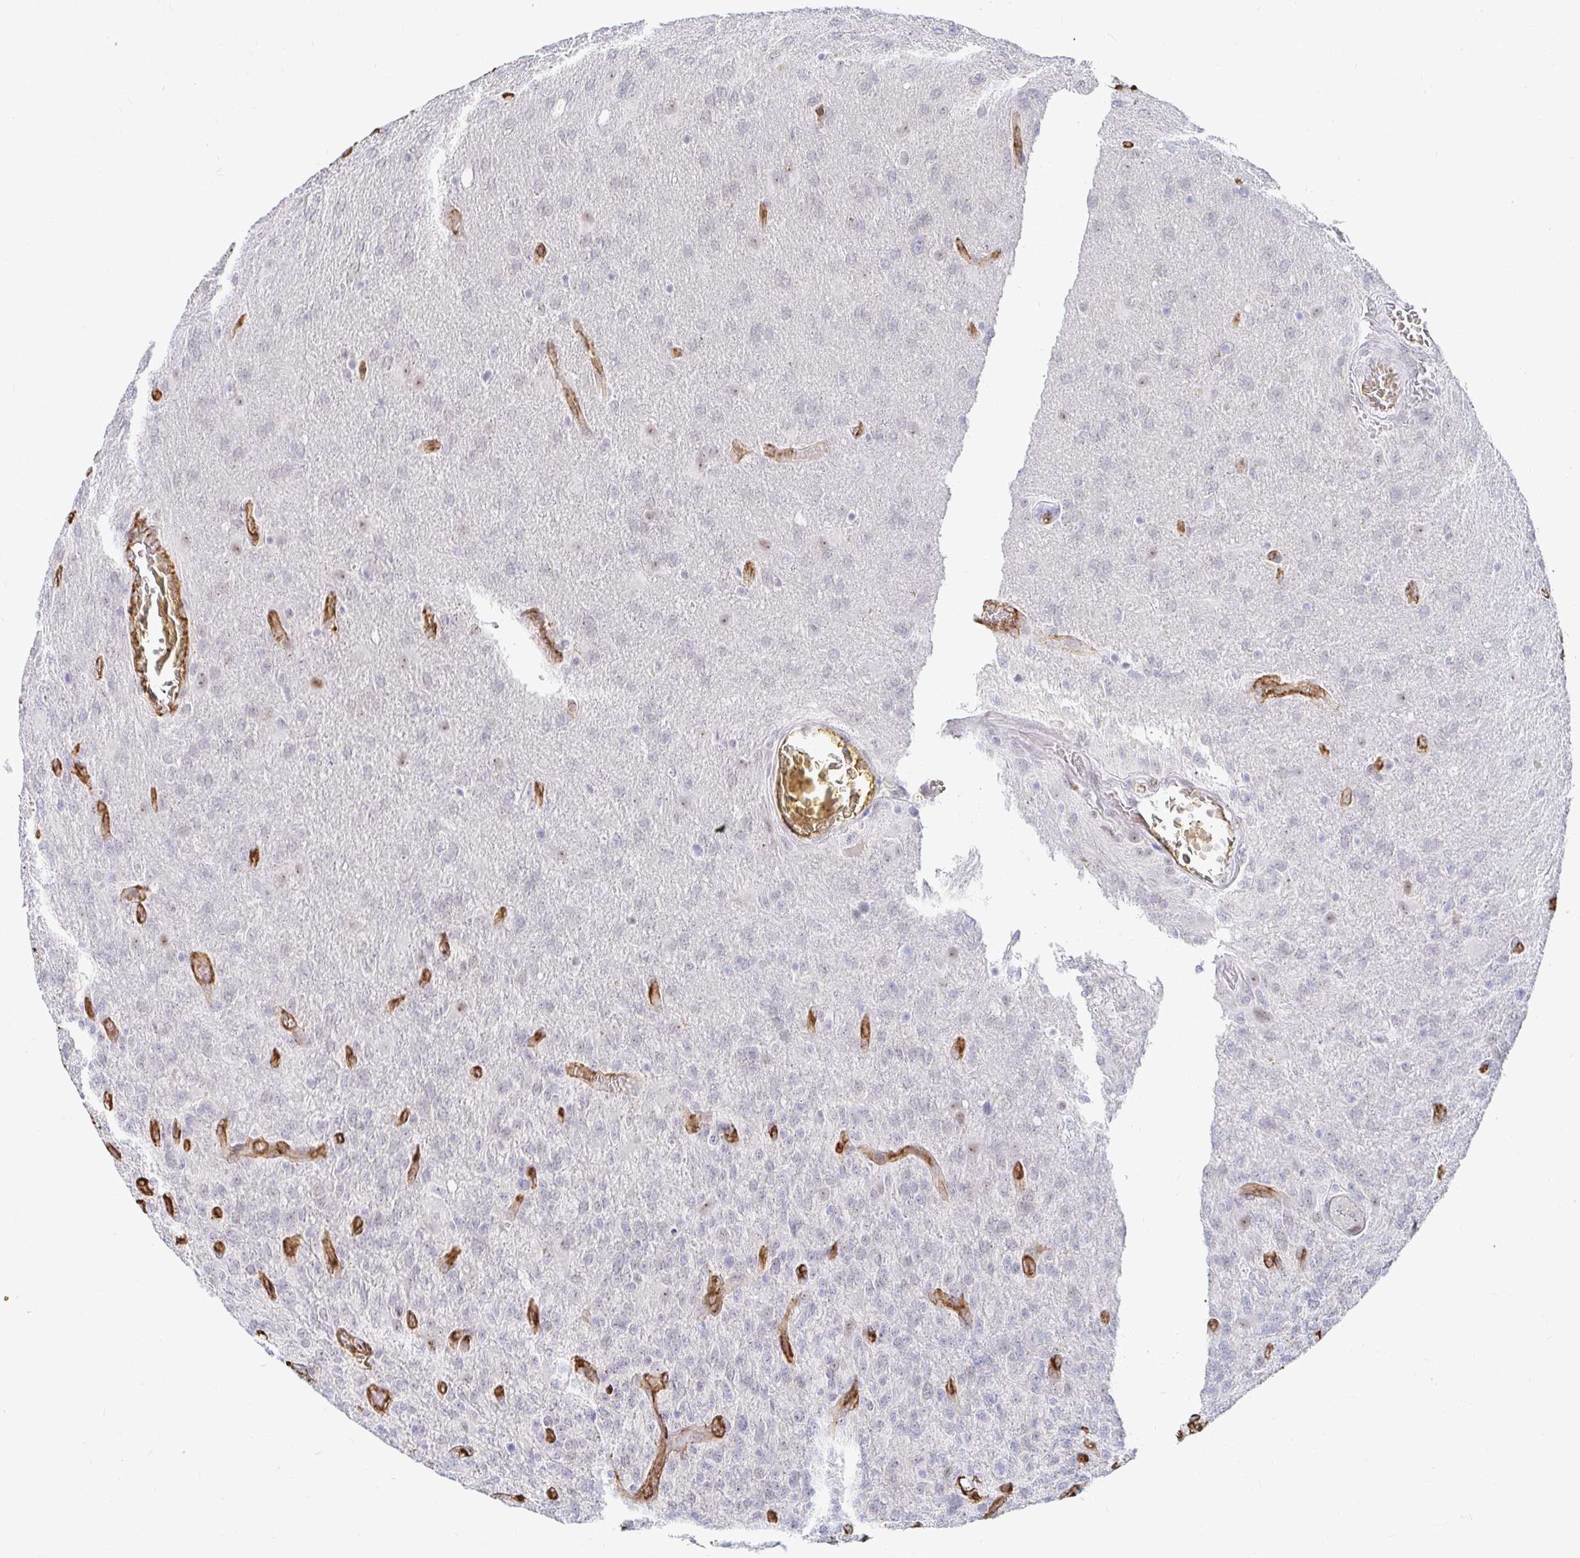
{"staining": {"intensity": "negative", "quantity": "none", "location": "none"}, "tissue": "glioma", "cell_type": "Tumor cells", "image_type": "cancer", "snomed": [{"axis": "morphology", "description": "Glioma, malignant, High grade"}, {"axis": "topography", "description": "Brain"}], "caption": "Immunohistochemistry of human malignant high-grade glioma exhibits no staining in tumor cells.", "gene": "COL28A1", "patient": {"sex": "male", "age": 61}}